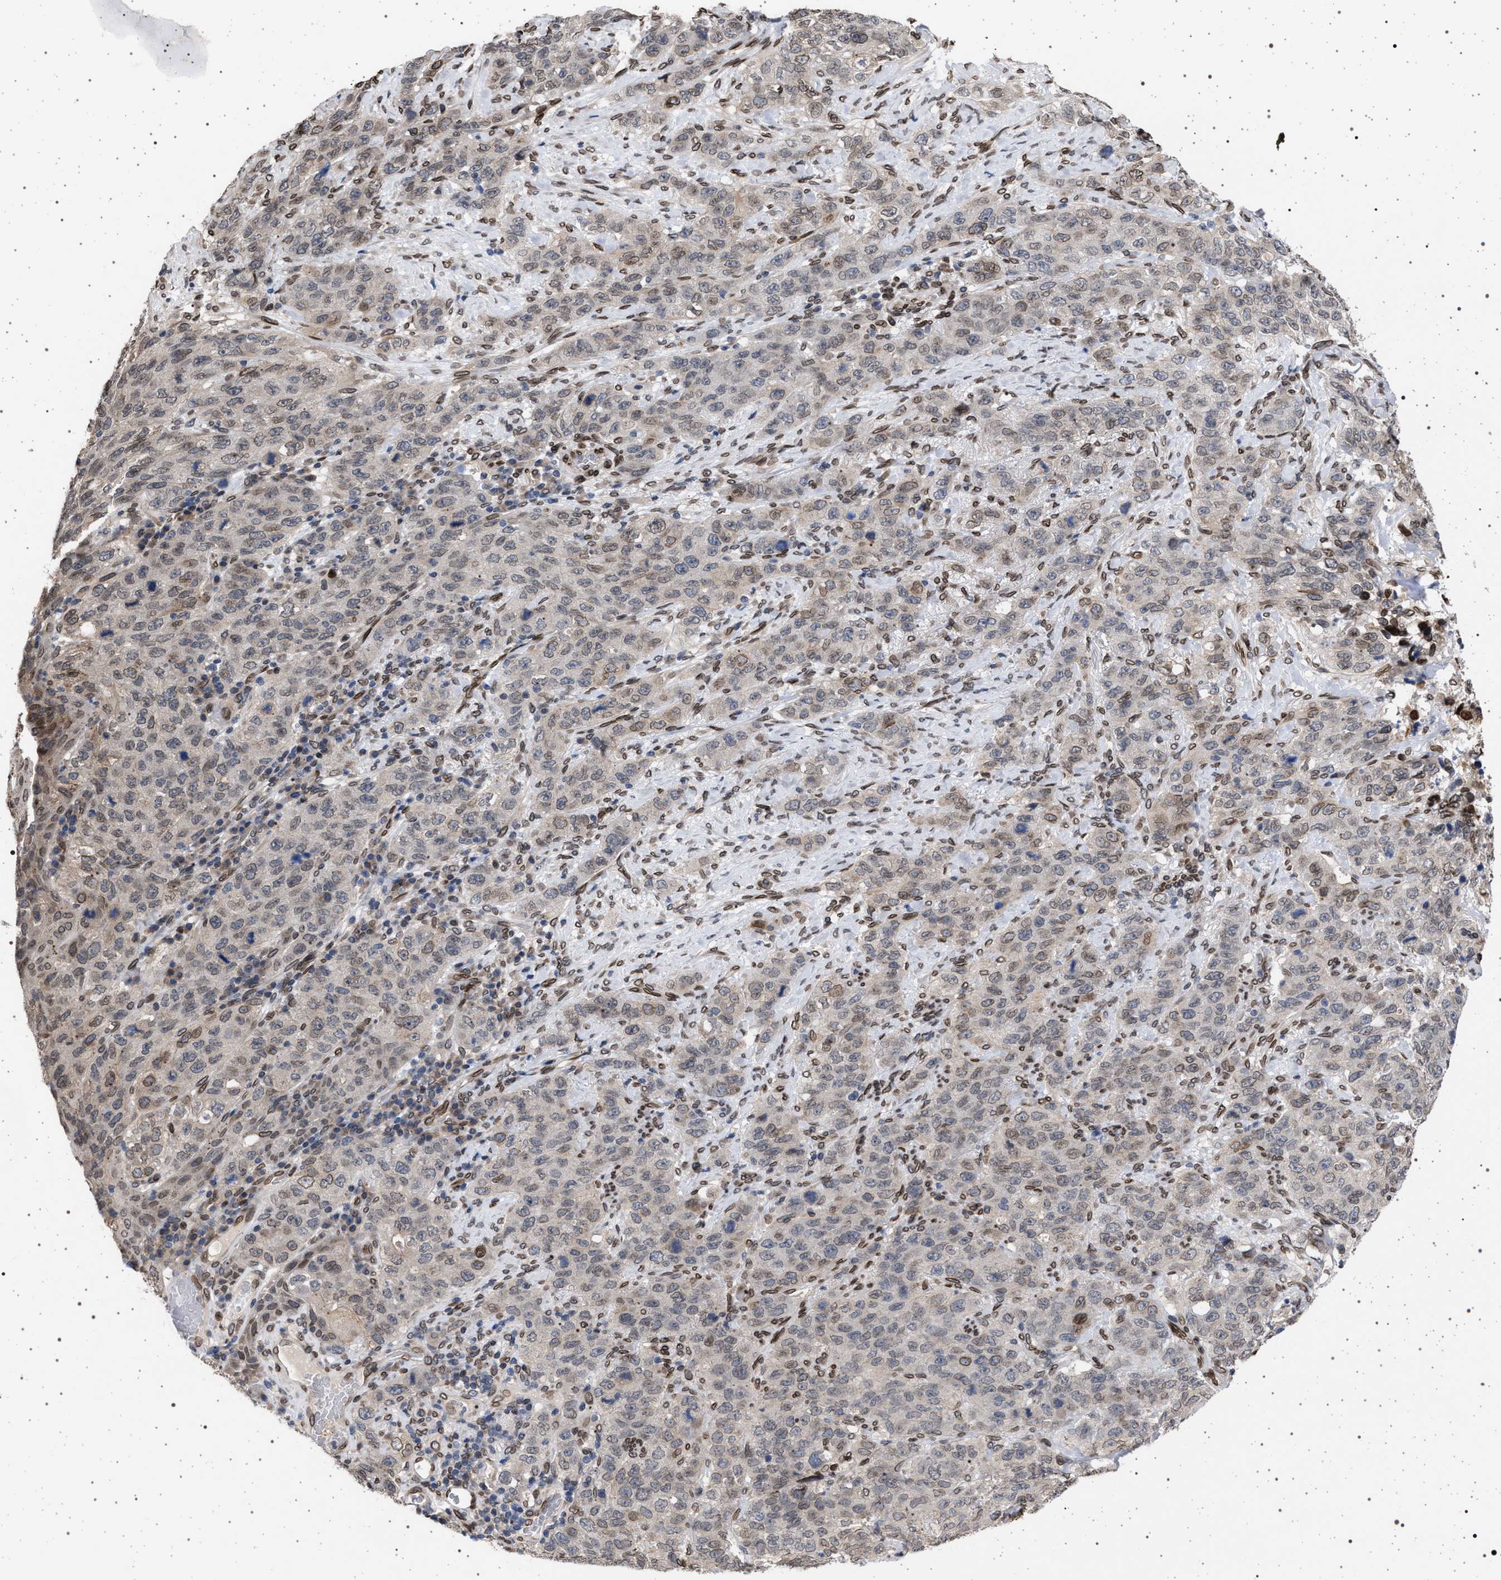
{"staining": {"intensity": "moderate", "quantity": "<25%", "location": "cytoplasmic/membranous,nuclear"}, "tissue": "stomach cancer", "cell_type": "Tumor cells", "image_type": "cancer", "snomed": [{"axis": "morphology", "description": "Adenocarcinoma, NOS"}, {"axis": "topography", "description": "Stomach"}], "caption": "Immunohistochemical staining of human stomach cancer (adenocarcinoma) shows moderate cytoplasmic/membranous and nuclear protein positivity in approximately <25% of tumor cells.", "gene": "ING2", "patient": {"sex": "male", "age": 48}}